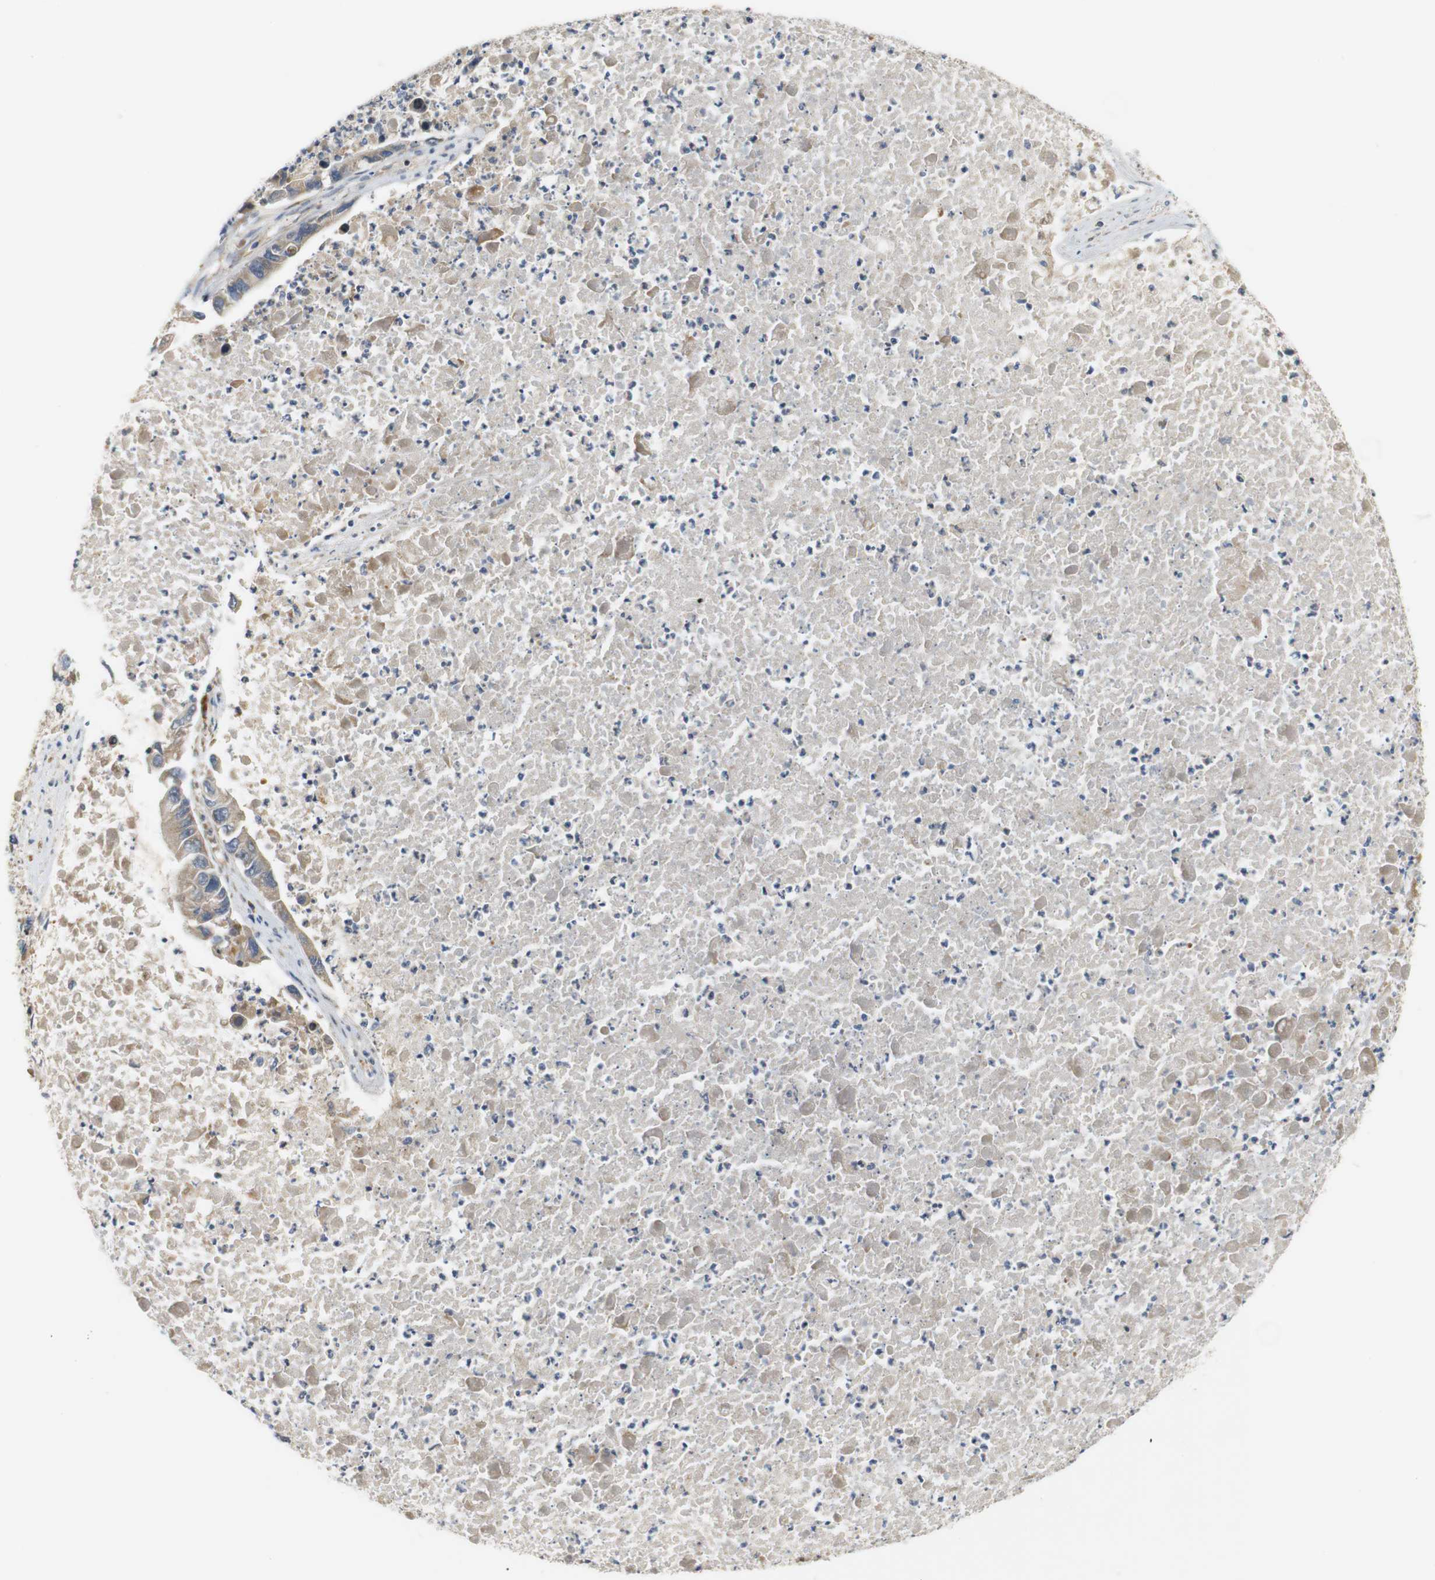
{"staining": {"intensity": "weak", "quantity": ">75%", "location": "cytoplasmic/membranous"}, "tissue": "lung cancer", "cell_type": "Tumor cells", "image_type": "cancer", "snomed": [{"axis": "morphology", "description": "Adenocarcinoma, NOS"}, {"axis": "topography", "description": "Lung"}], "caption": "A histopathology image of lung cancer (adenocarcinoma) stained for a protein exhibits weak cytoplasmic/membranous brown staining in tumor cells. (Brightfield microscopy of DAB IHC at high magnification).", "gene": "RPTOR", "patient": {"sex": "female", "age": 51}}